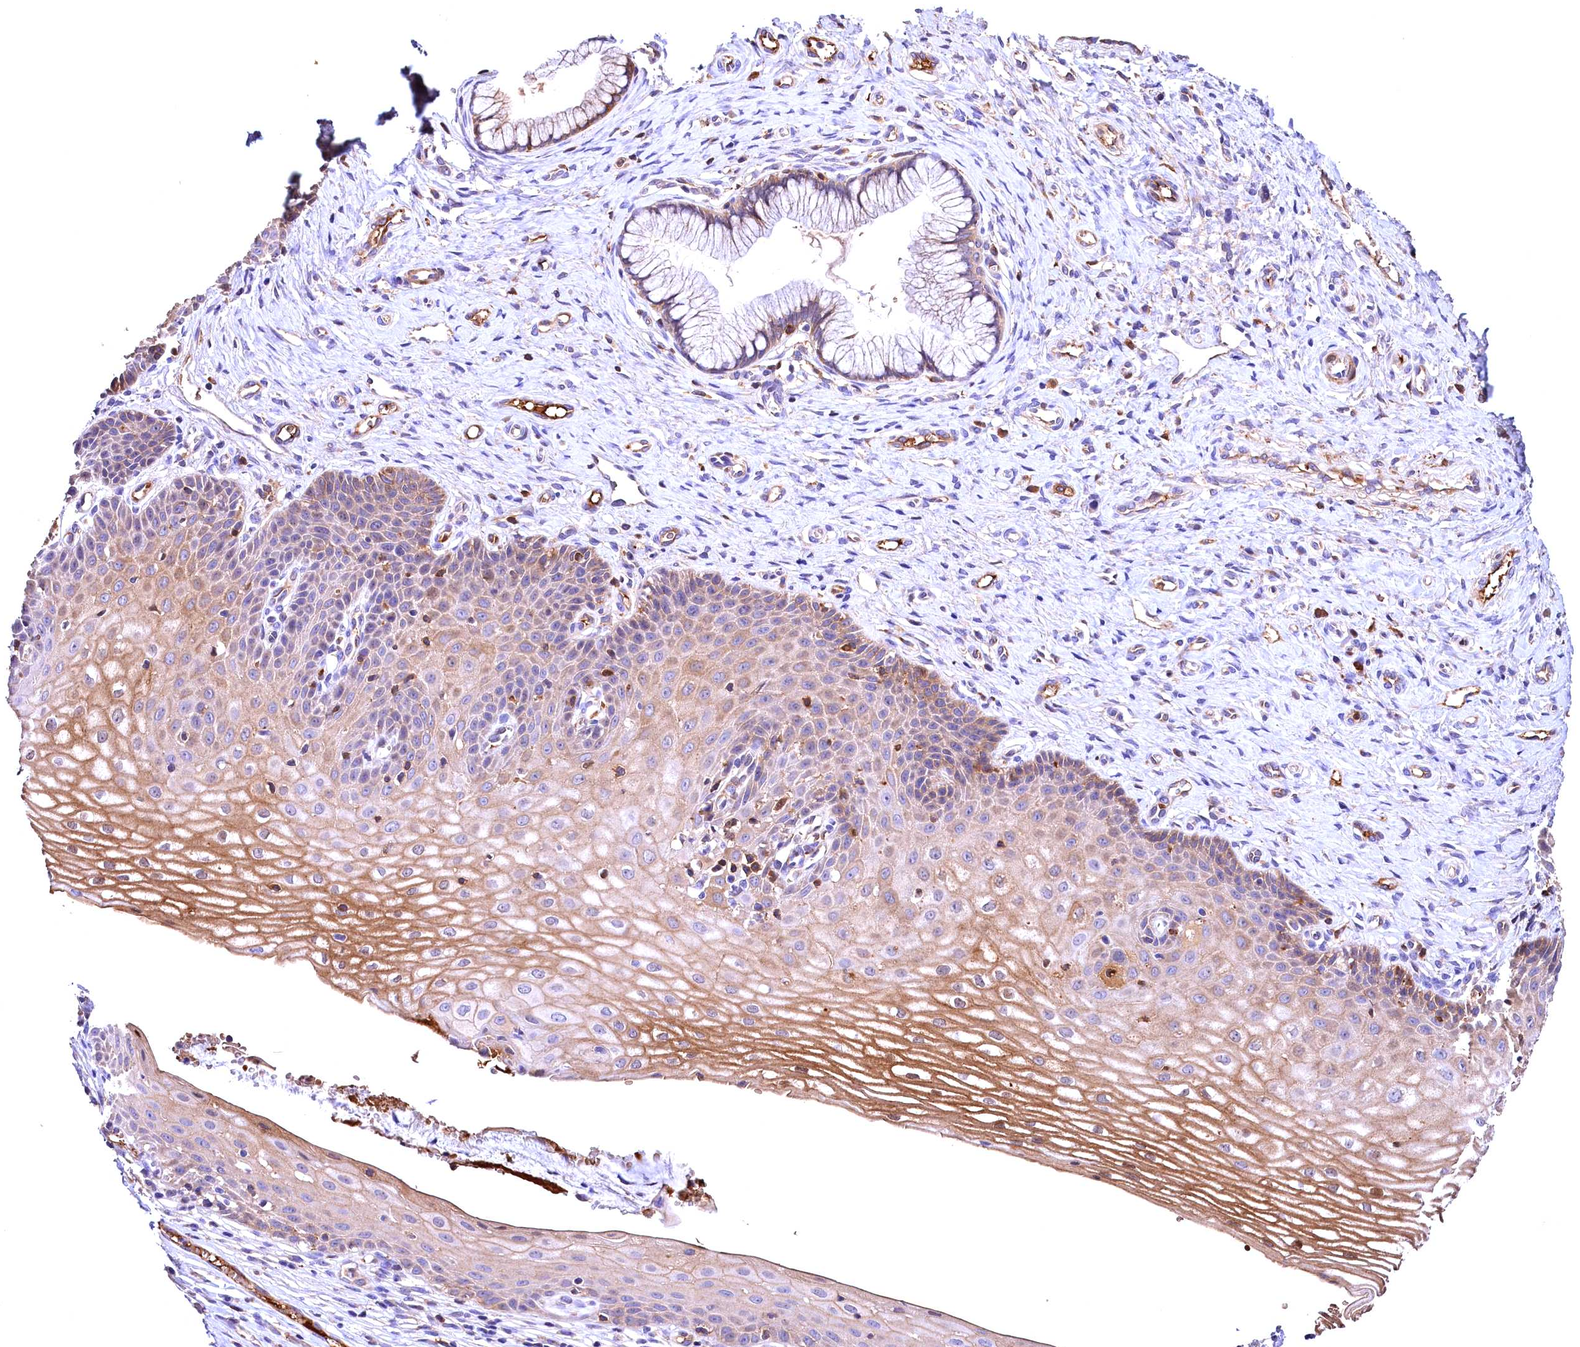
{"staining": {"intensity": "moderate", "quantity": "25%-75%", "location": "cytoplasmic/membranous"}, "tissue": "cervix", "cell_type": "Glandular cells", "image_type": "normal", "snomed": [{"axis": "morphology", "description": "Normal tissue, NOS"}, {"axis": "topography", "description": "Cervix"}], "caption": "This is a histology image of immunohistochemistry staining of unremarkable cervix, which shows moderate positivity in the cytoplasmic/membranous of glandular cells.", "gene": "PHAF1", "patient": {"sex": "female", "age": 36}}